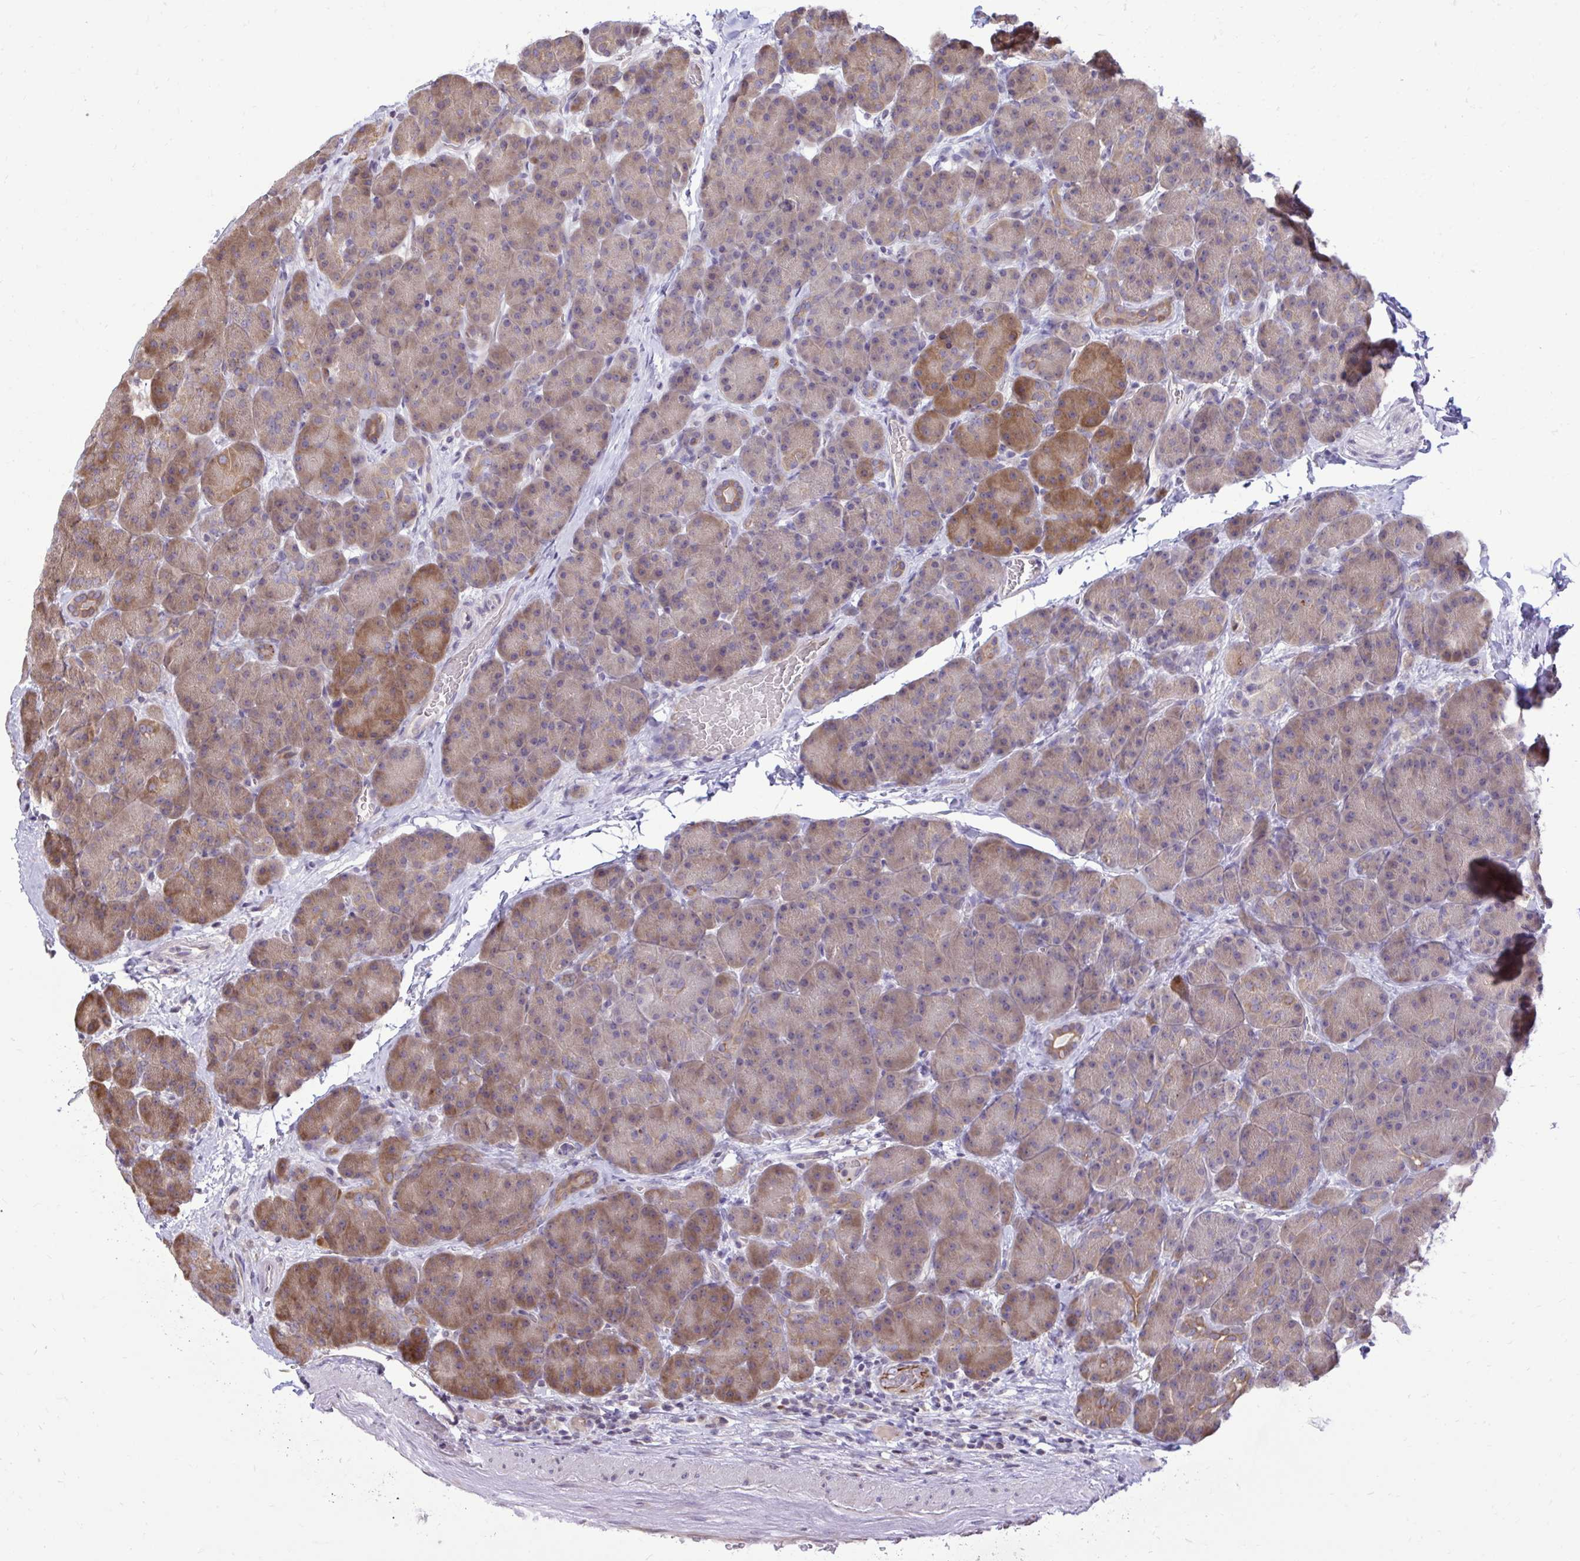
{"staining": {"intensity": "moderate", "quantity": ">75%", "location": "cytoplasmic/membranous"}, "tissue": "pancreas", "cell_type": "Exocrine glandular cells", "image_type": "normal", "snomed": [{"axis": "morphology", "description": "Normal tissue, NOS"}, {"axis": "topography", "description": "Pancreas"}], "caption": "Immunohistochemistry (DAB) staining of normal human pancreas reveals moderate cytoplasmic/membranous protein positivity in approximately >75% of exocrine glandular cells.", "gene": "METTL9", "patient": {"sex": "male", "age": 57}}